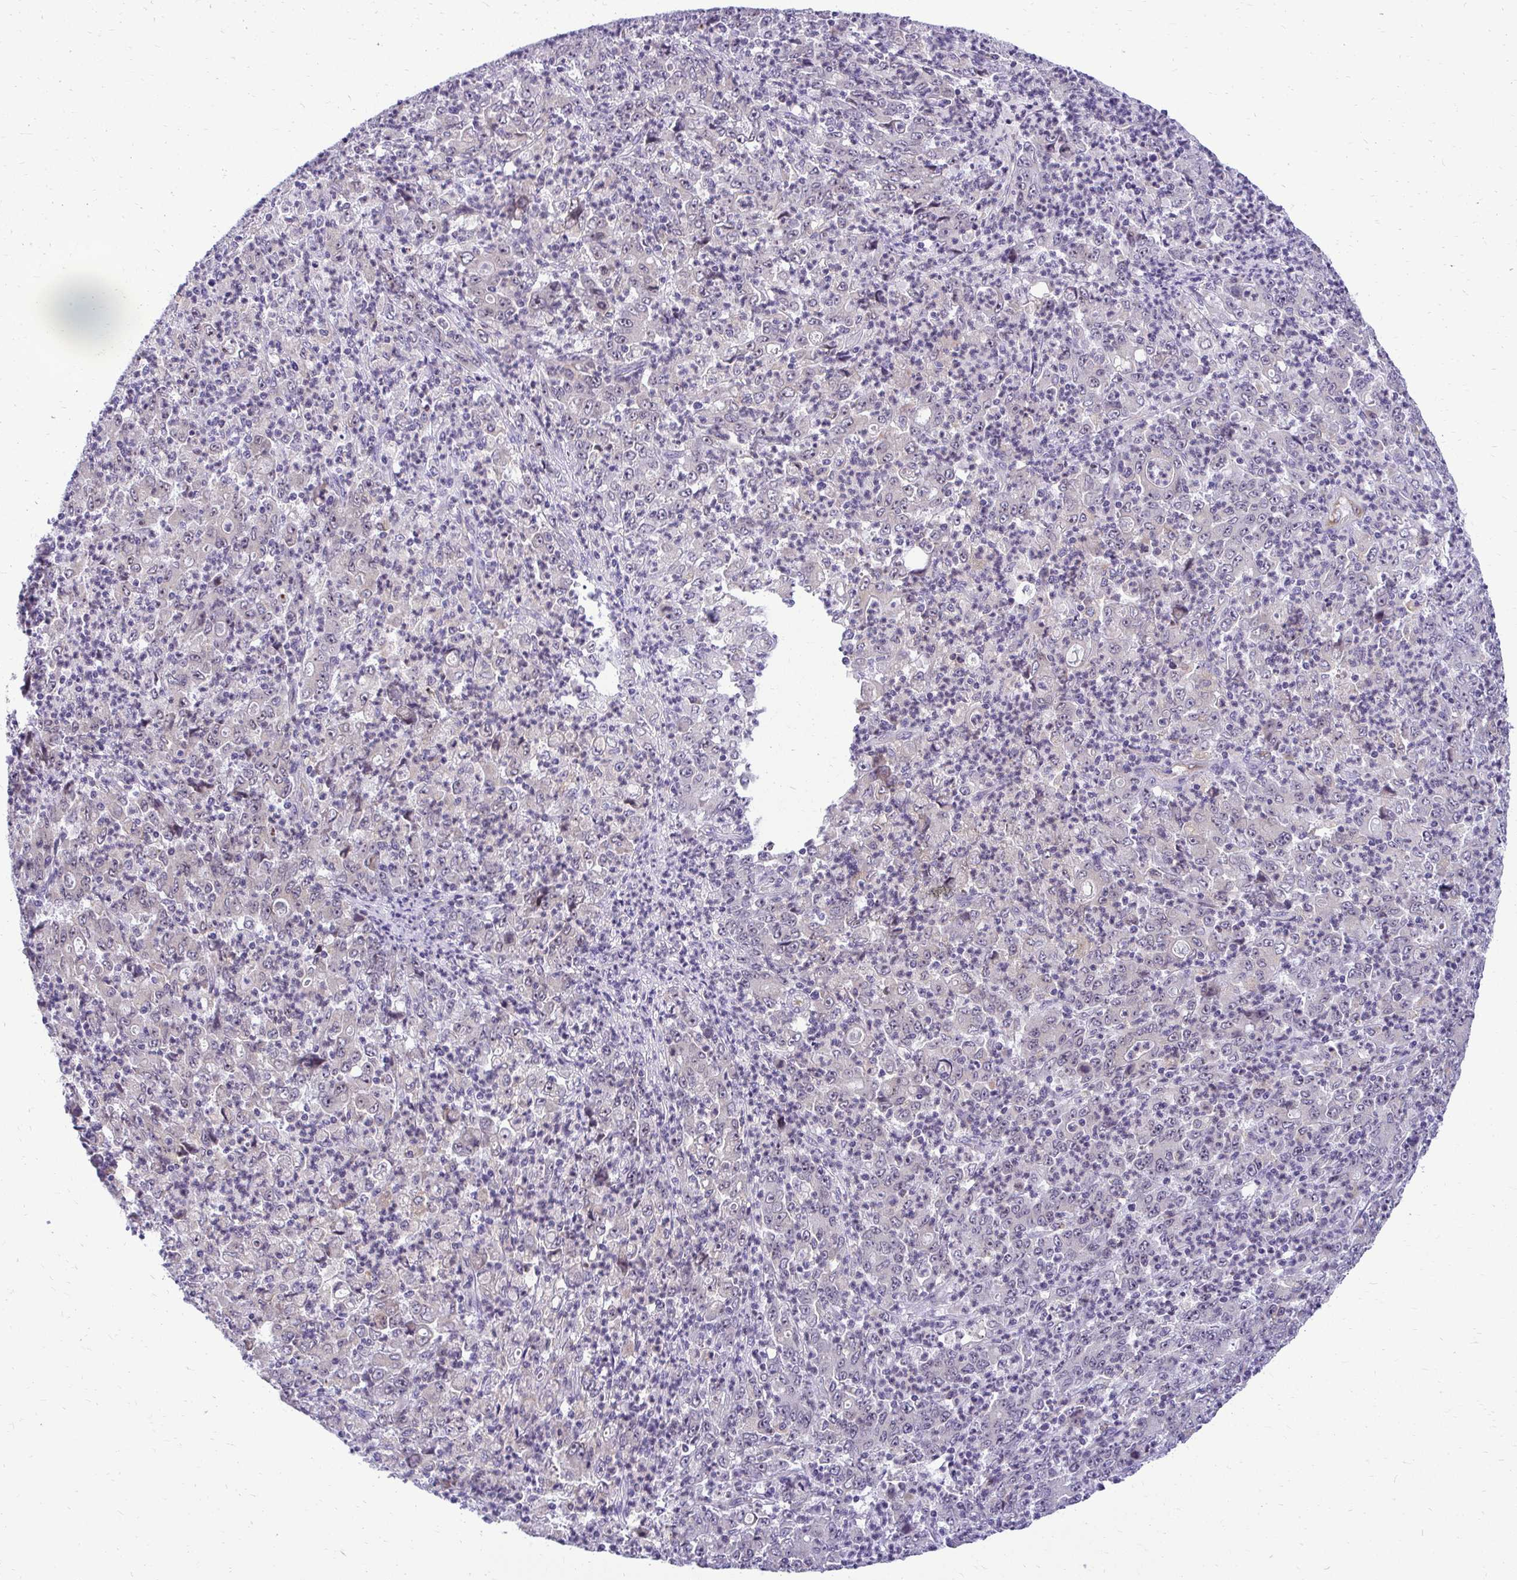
{"staining": {"intensity": "negative", "quantity": "none", "location": "none"}, "tissue": "stomach cancer", "cell_type": "Tumor cells", "image_type": "cancer", "snomed": [{"axis": "morphology", "description": "Adenocarcinoma, NOS"}, {"axis": "topography", "description": "Stomach, lower"}], "caption": "Tumor cells are negative for protein expression in human adenocarcinoma (stomach).", "gene": "NIFK", "patient": {"sex": "female", "age": 71}}